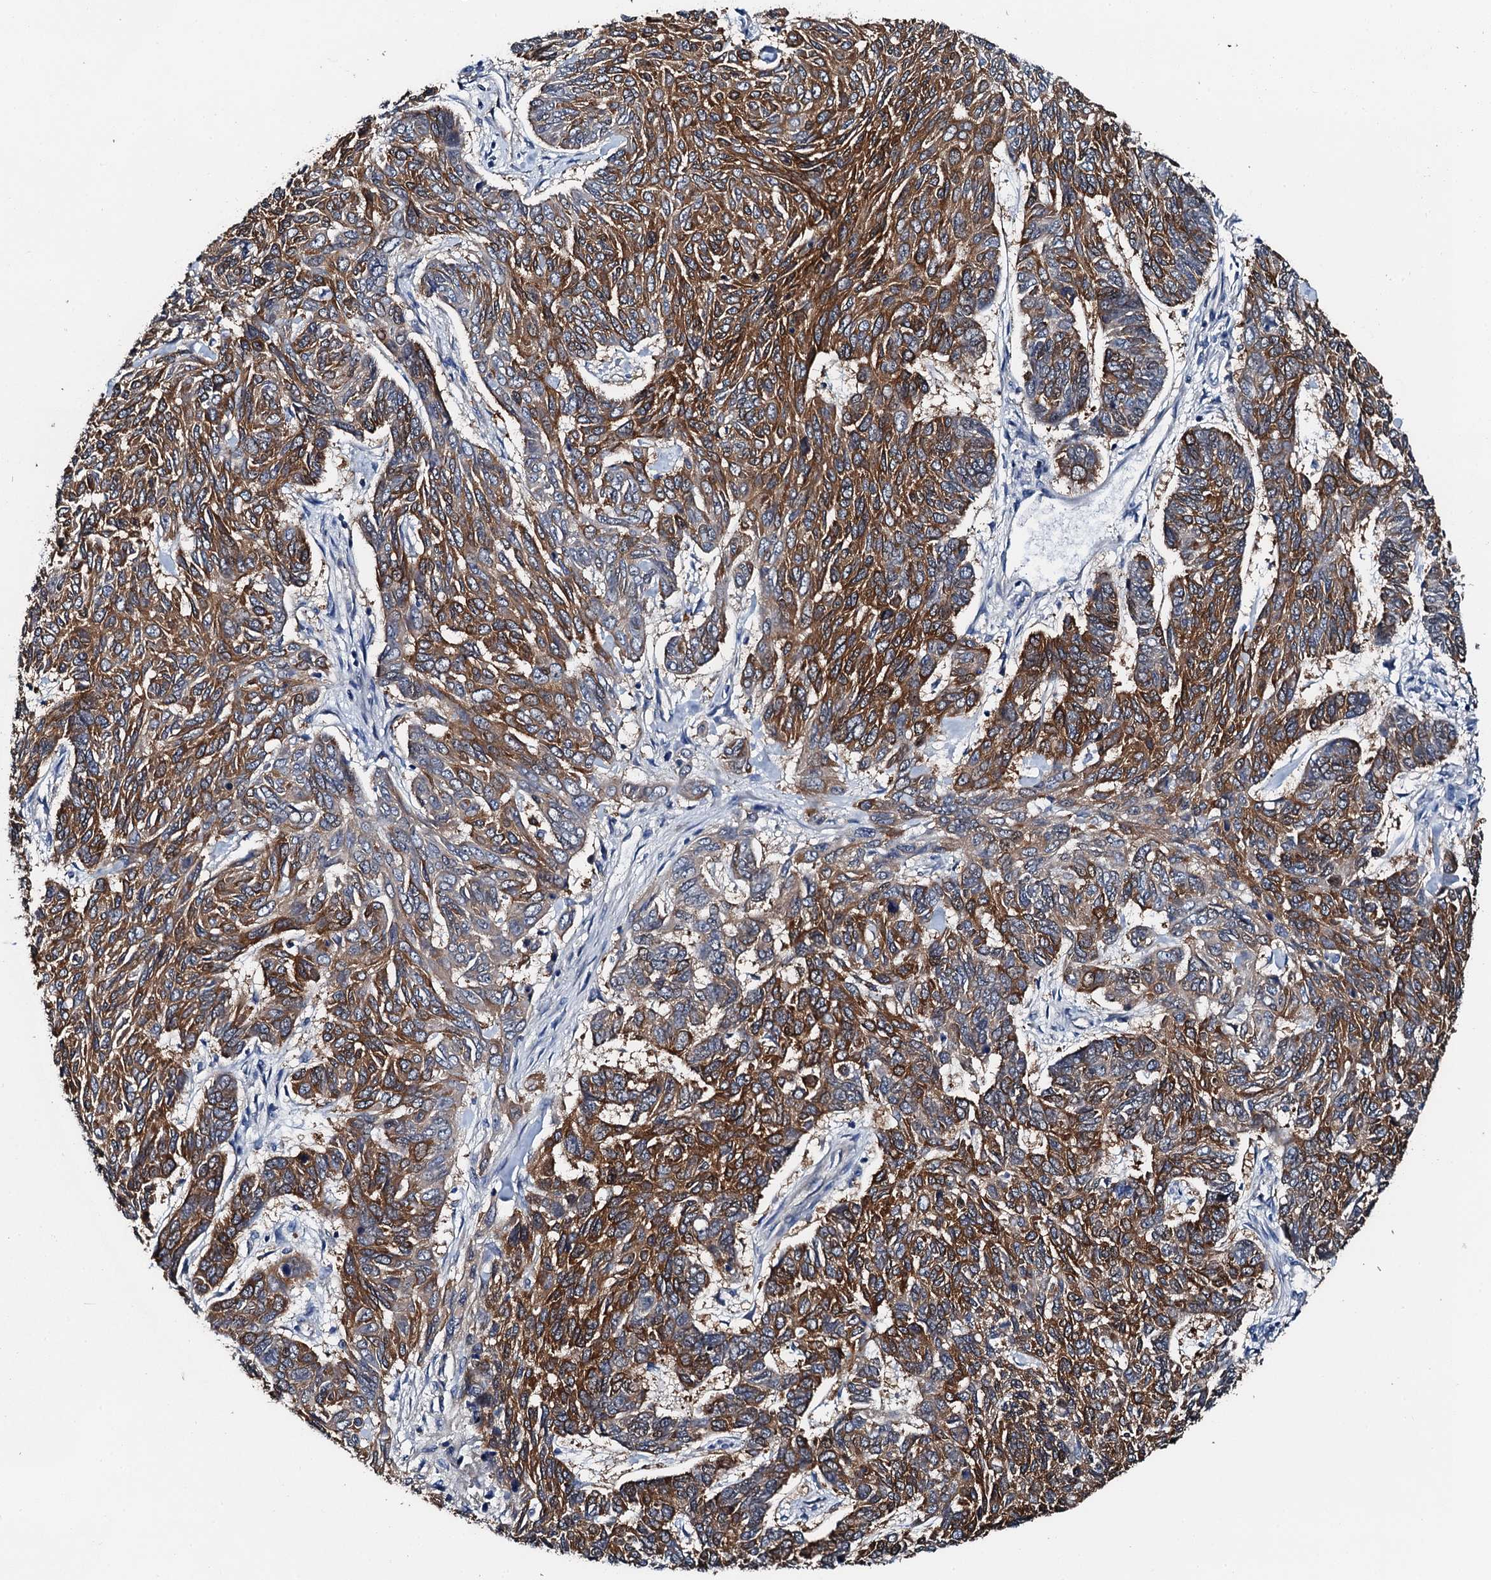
{"staining": {"intensity": "strong", "quantity": ">75%", "location": "cytoplasmic/membranous"}, "tissue": "skin cancer", "cell_type": "Tumor cells", "image_type": "cancer", "snomed": [{"axis": "morphology", "description": "Basal cell carcinoma"}, {"axis": "topography", "description": "Skin"}], "caption": "Immunohistochemical staining of skin cancer (basal cell carcinoma) demonstrates high levels of strong cytoplasmic/membranous positivity in approximately >75% of tumor cells.", "gene": "GFOD2", "patient": {"sex": "female", "age": 65}}